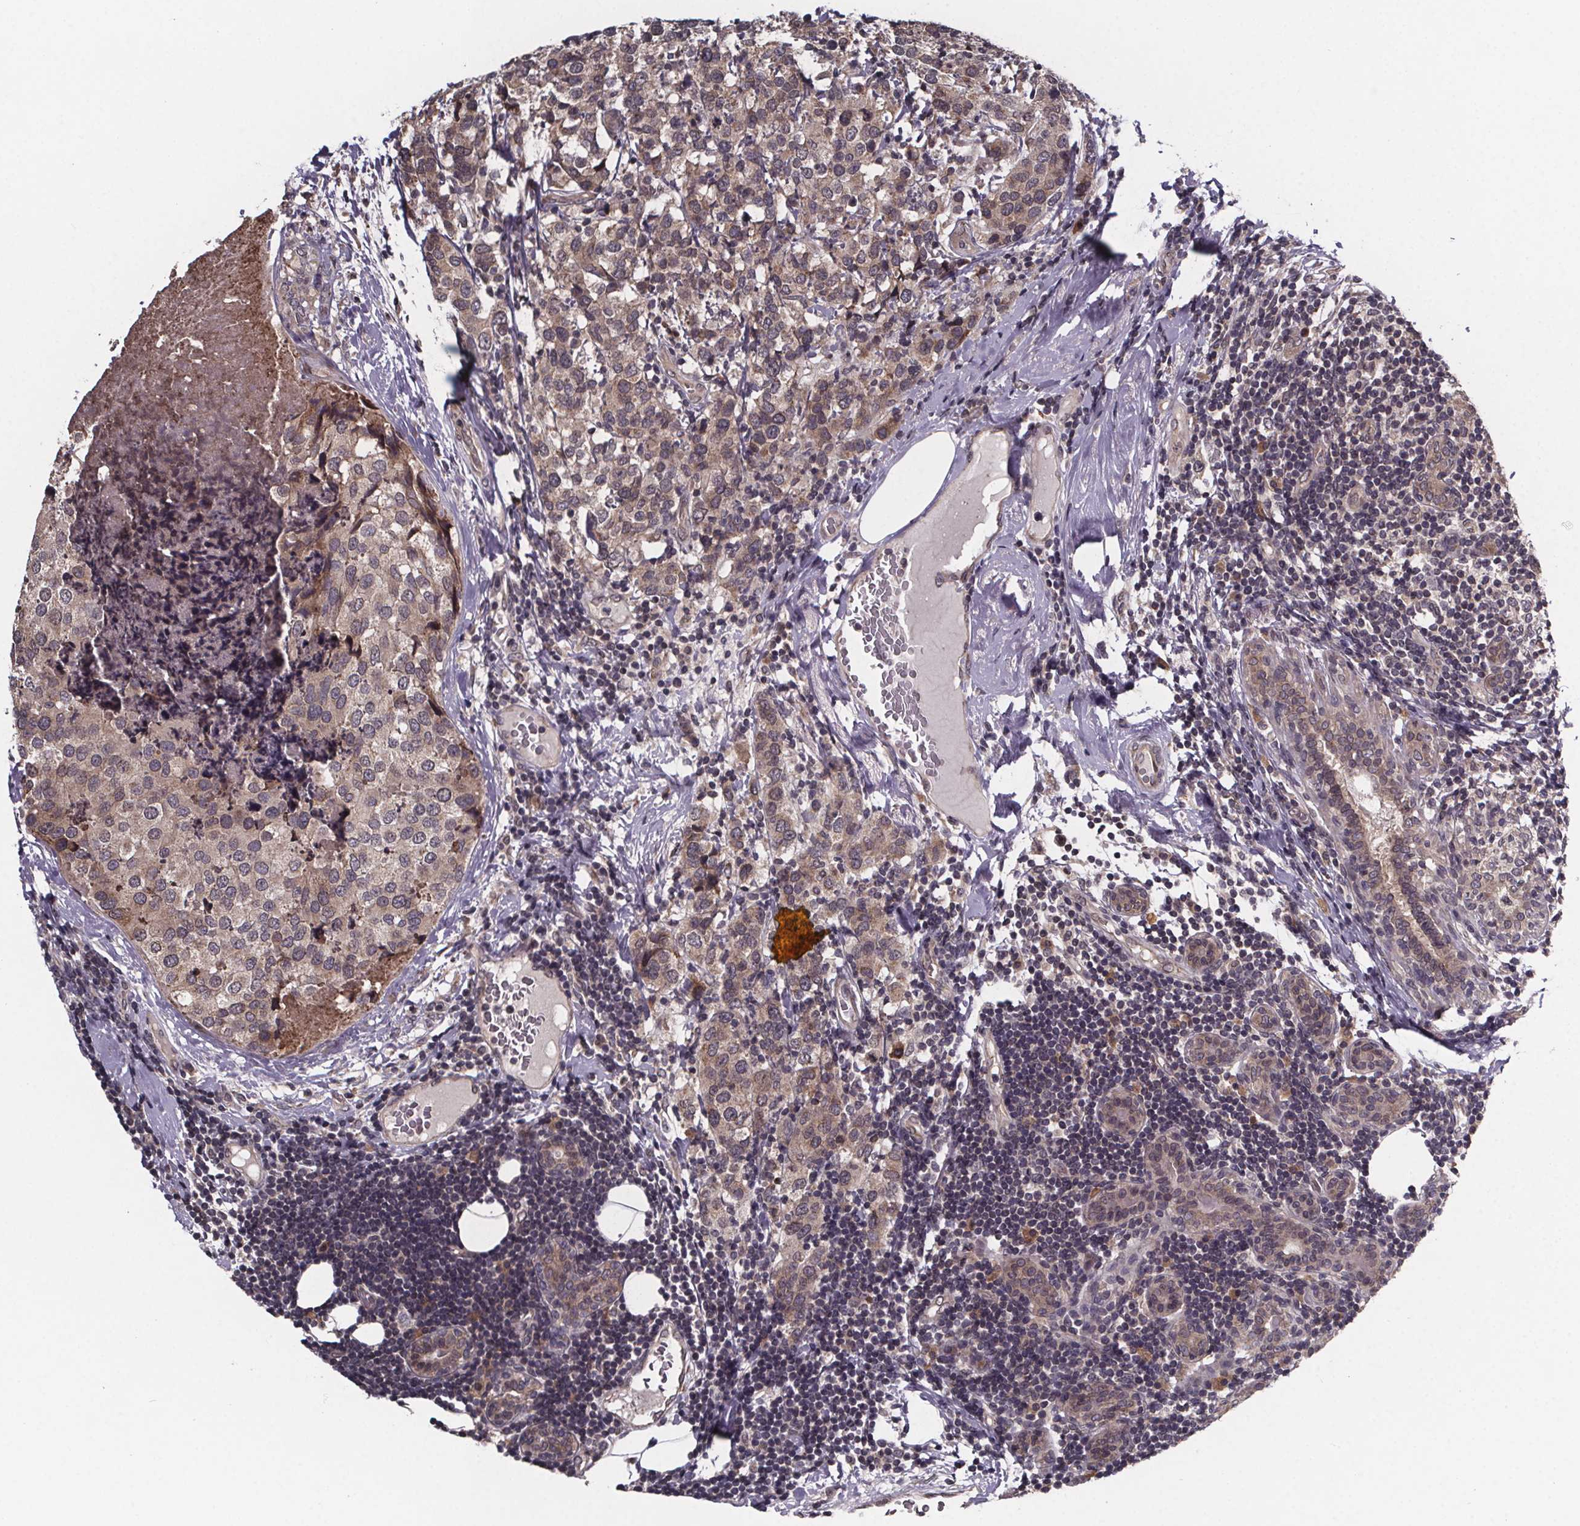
{"staining": {"intensity": "moderate", "quantity": ">75%", "location": "cytoplasmic/membranous"}, "tissue": "breast cancer", "cell_type": "Tumor cells", "image_type": "cancer", "snomed": [{"axis": "morphology", "description": "Lobular carcinoma"}, {"axis": "topography", "description": "Breast"}], "caption": "High-magnification brightfield microscopy of breast cancer stained with DAB (3,3'-diaminobenzidine) (brown) and counterstained with hematoxylin (blue). tumor cells exhibit moderate cytoplasmic/membranous expression is identified in approximately>75% of cells.", "gene": "SAT1", "patient": {"sex": "female", "age": 59}}